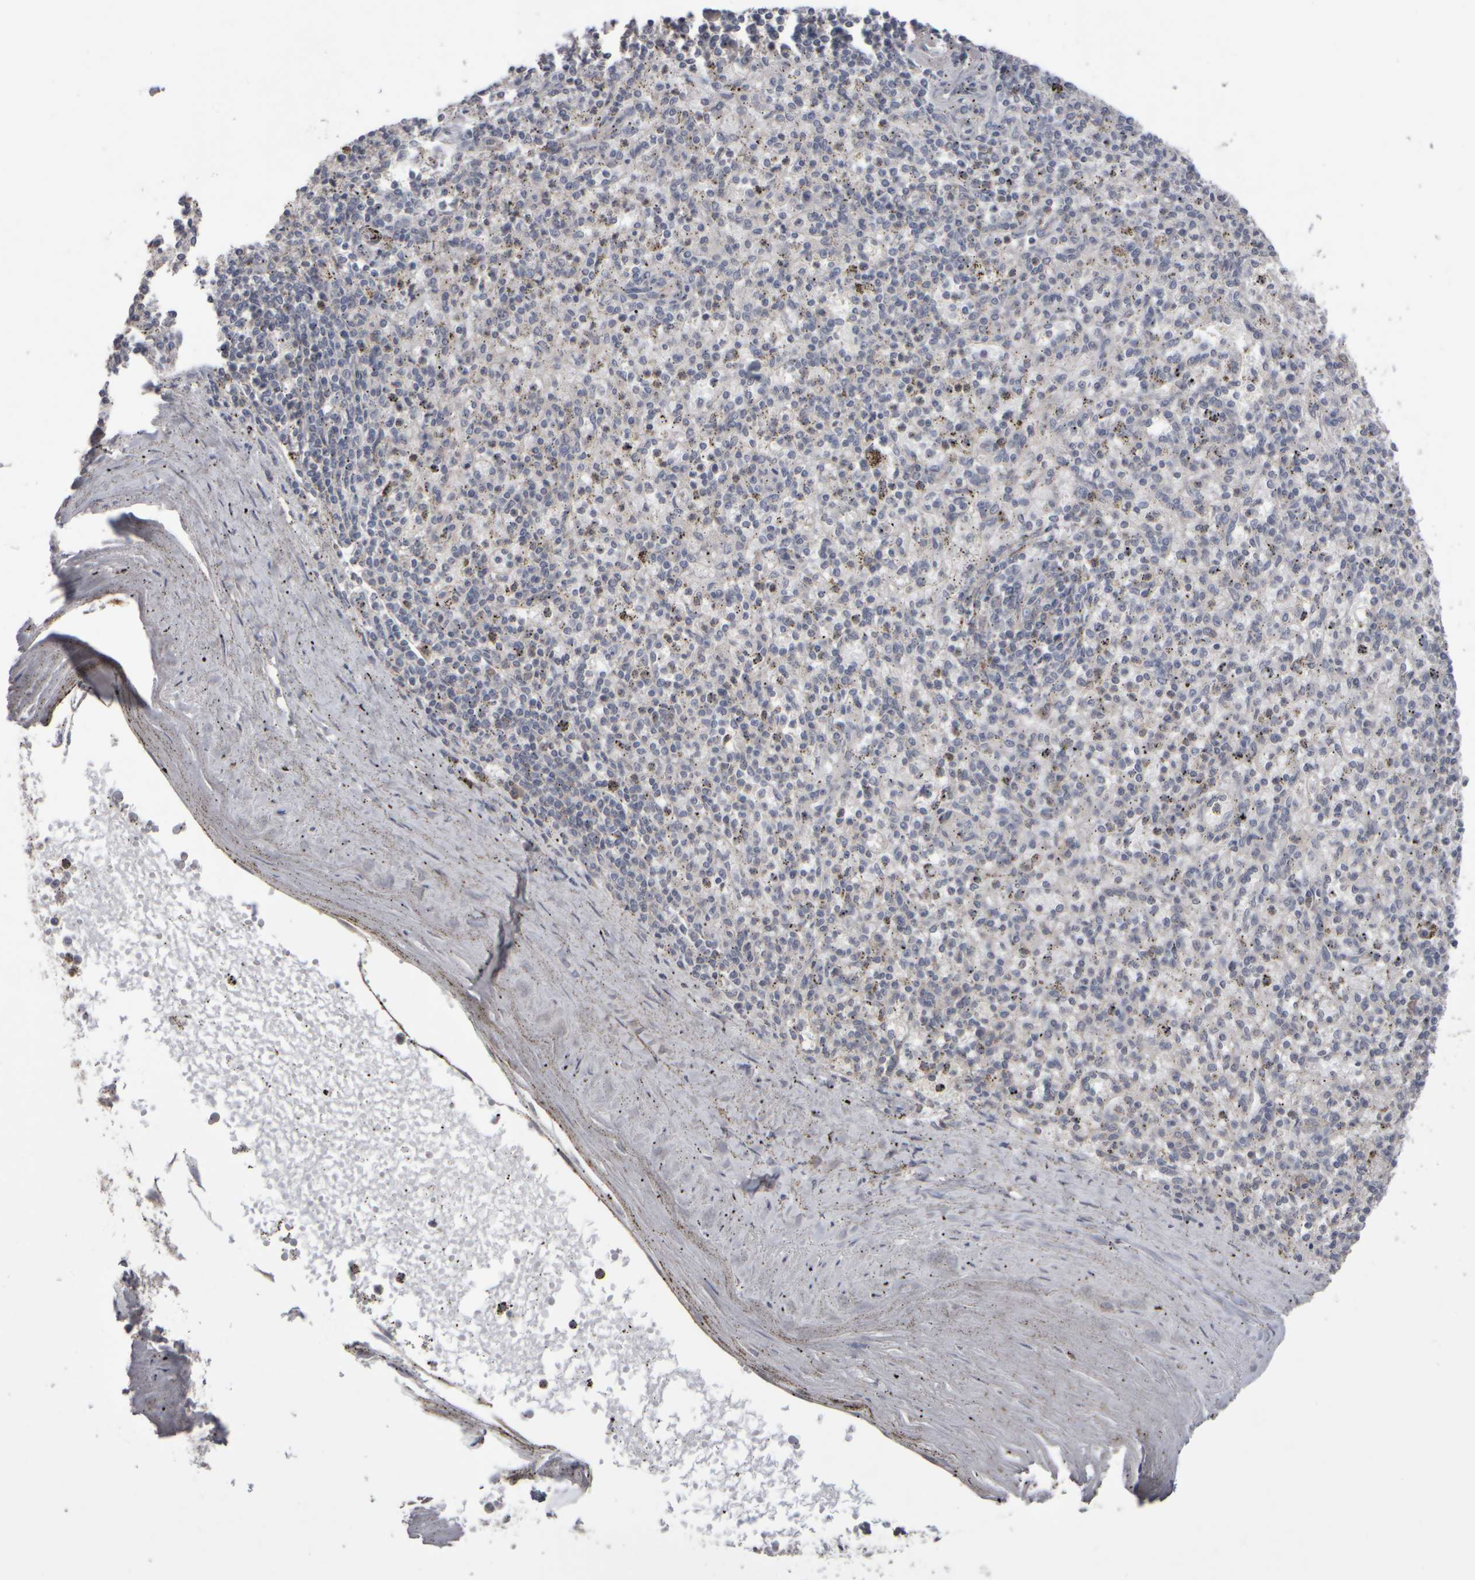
{"staining": {"intensity": "negative", "quantity": "none", "location": "none"}, "tissue": "spleen", "cell_type": "Cells in red pulp", "image_type": "normal", "snomed": [{"axis": "morphology", "description": "Normal tissue, NOS"}, {"axis": "topography", "description": "Spleen"}], "caption": "DAB (3,3'-diaminobenzidine) immunohistochemical staining of normal human spleen reveals no significant positivity in cells in red pulp.", "gene": "EPHX2", "patient": {"sex": "male", "age": 72}}